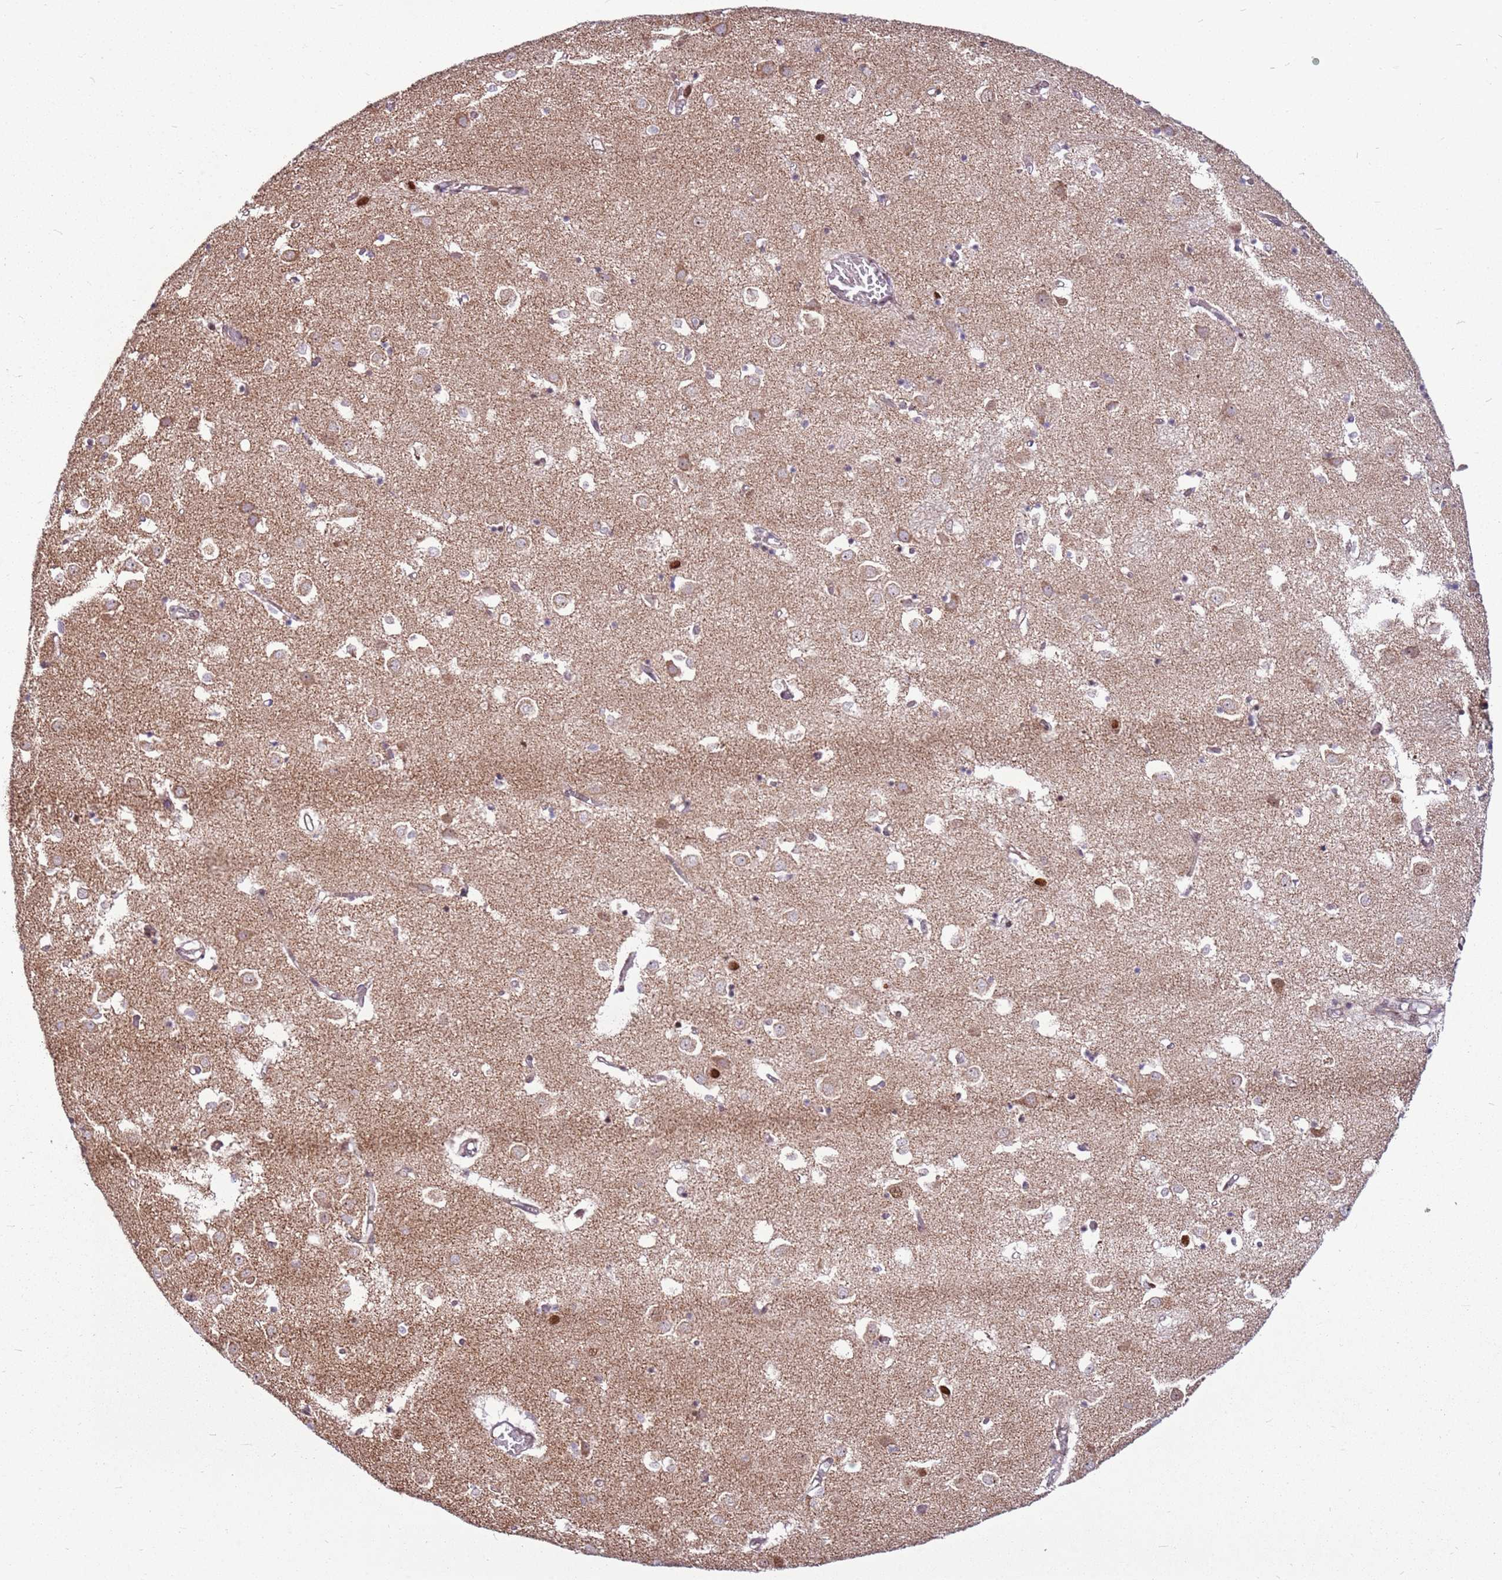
{"staining": {"intensity": "strong", "quantity": "<25%", "location": "nuclear"}, "tissue": "caudate", "cell_type": "Glial cells", "image_type": "normal", "snomed": [{"axis": "morphology", "description": "Normal tissue, NOS"}, {"axis": "topography", "description": "Lateral ventricle wall"}], "caption": "The image exhibits a brown stain indicating the presence of a protein in the nuclear of glial cells in caudate.", "gene": "PCTP", "patient": {"sex": "male", "age": 70}}